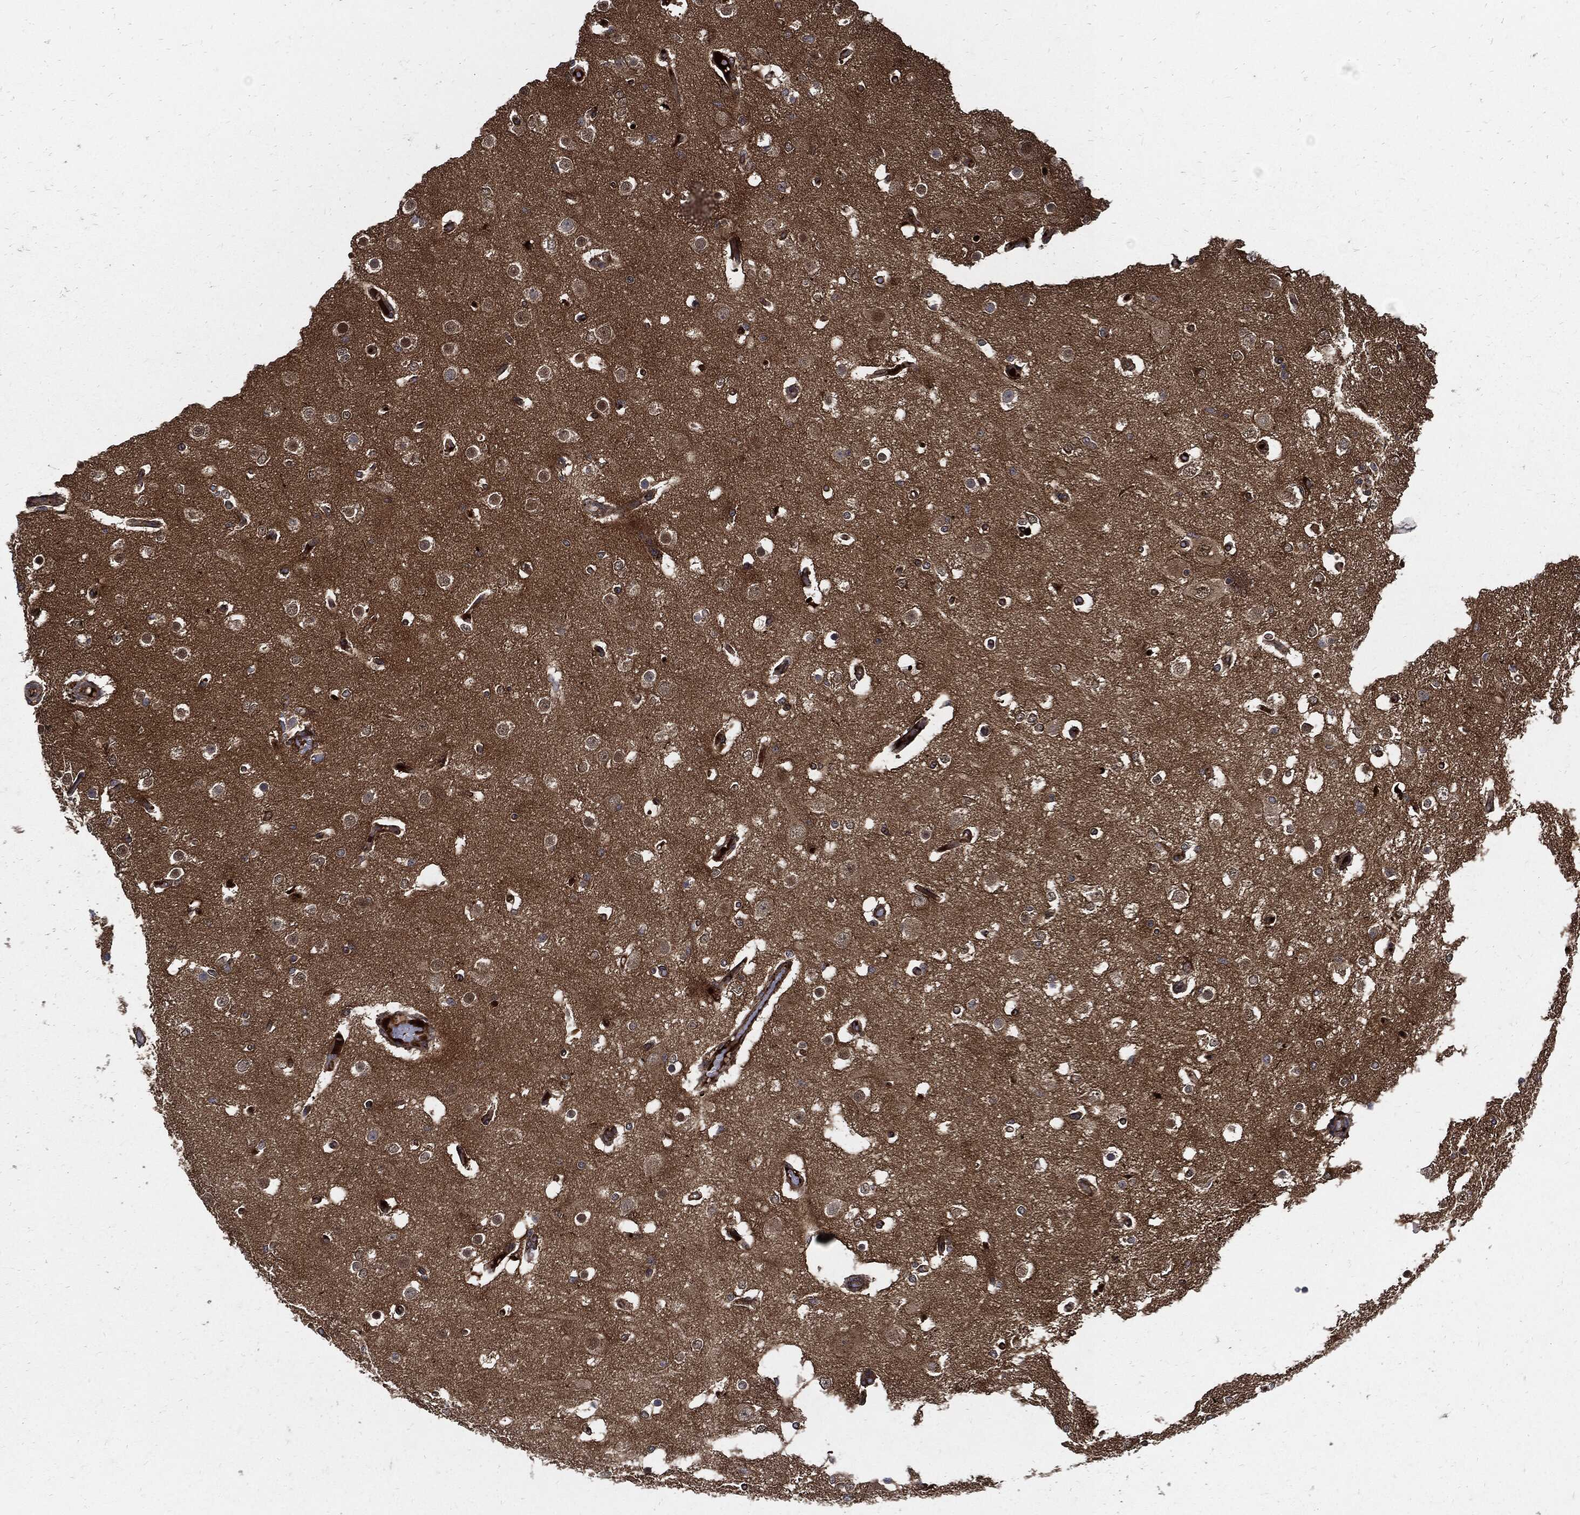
{"staining": {"intensity": "strong", "quantity": ">75%", "location": "cytoplasmic/membranous"}, "tissue": "cerebral cortex", "cell_type": "Endothelial cells", "image_type": "normal", "snomed": [{"axis": "morphology", "description": "Normal tissue, NOS"}, {"axis": "morphology", "description": "Inflammation, NOS"}, {"axis": "topography", "description": "Cerebral cortex"}], "caption": "There is high levels of strong cytoplasmic/membranous staining in endothelial cells of normal cerebral cortex, as demonstrated by immunohistochemical staining (brown color).", "gene": "CLU", "patient": {"sex": "male", "age": 6}}